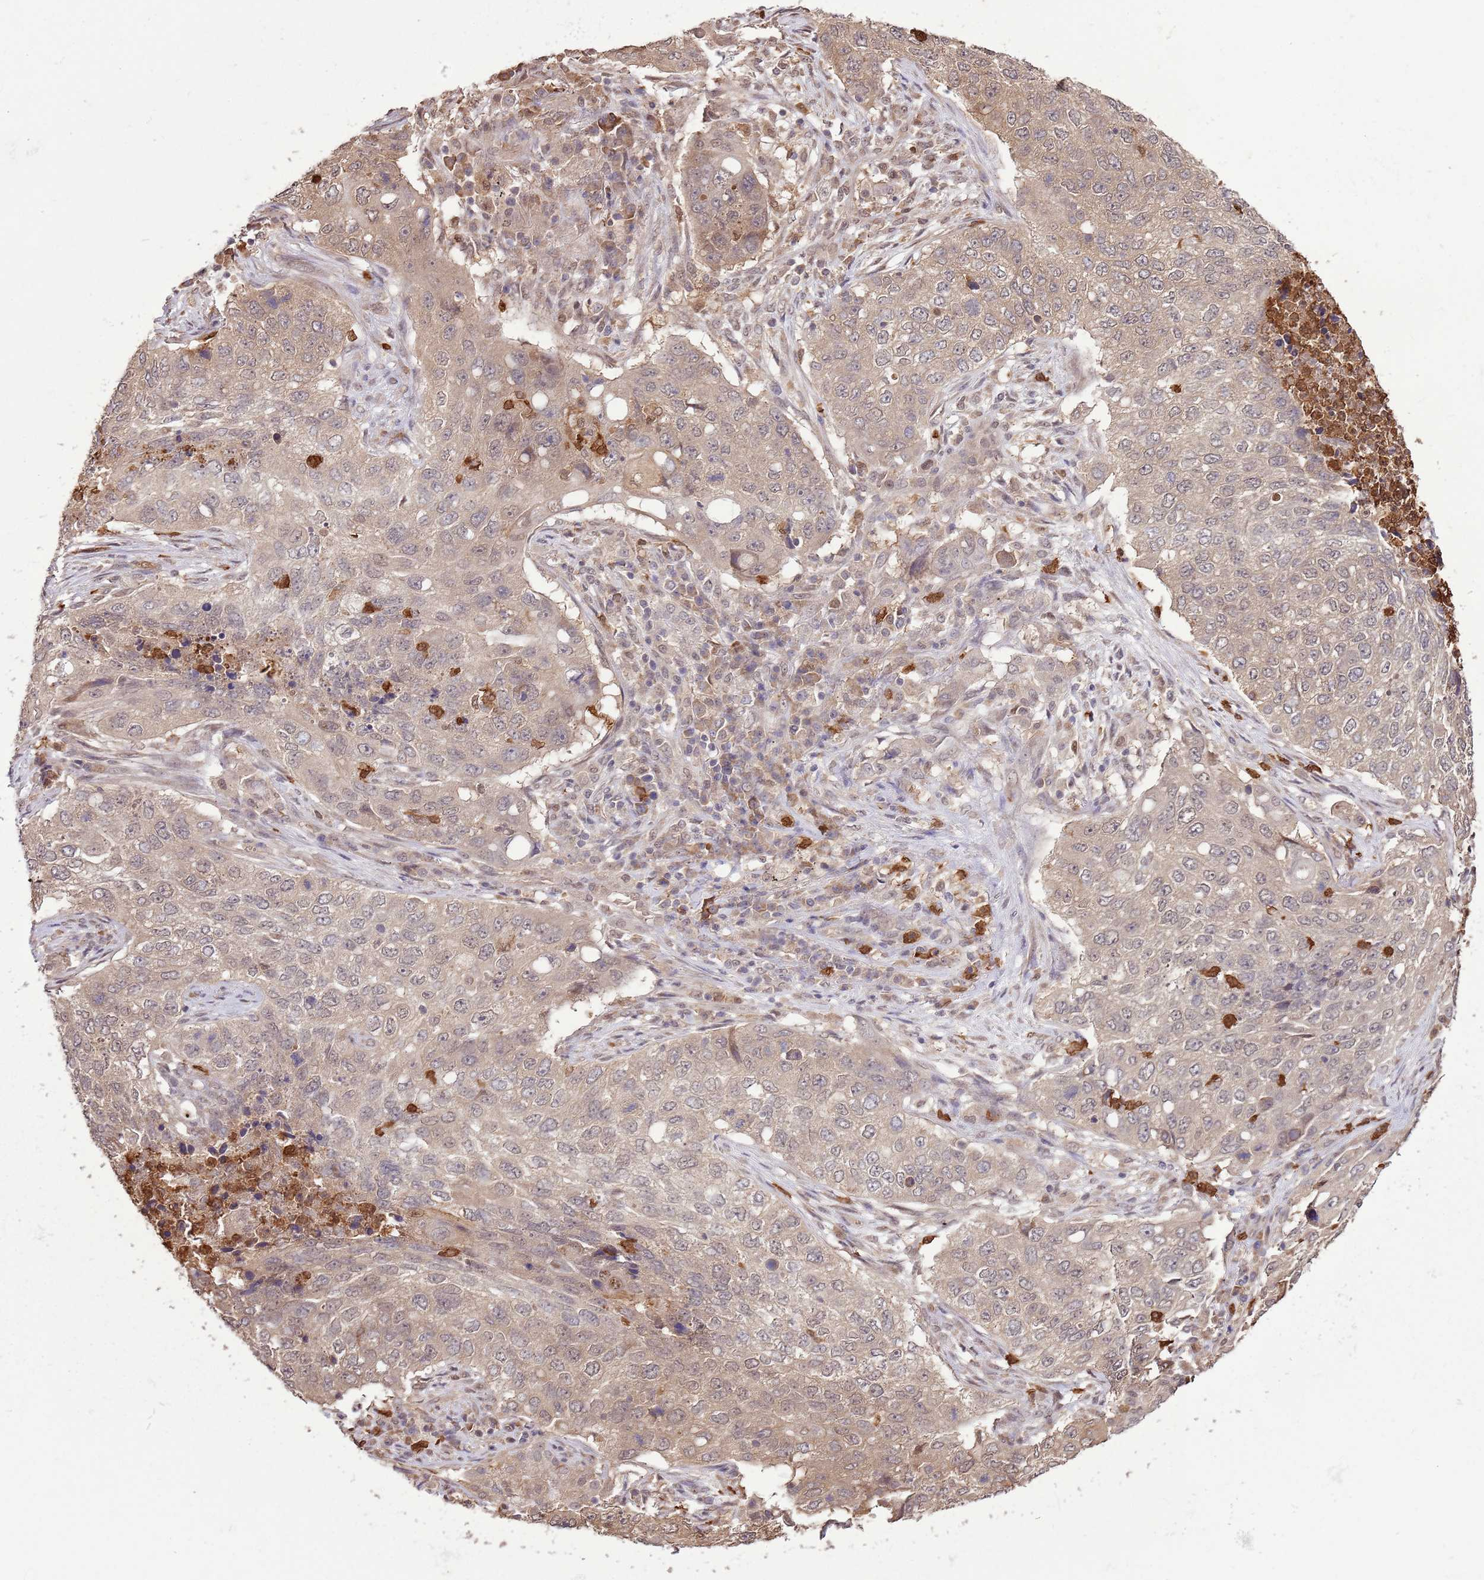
{"staining": {"intensity": "weak", "quantity": "25%-75%", "location": "cytoplasmic/membranous"}, "tissue": "lung cancer", "cell_type": "Tumor cells", "image_type": "cancer", "snomed": [{"axis": "morphology", "description": "Squamous cell carcinoma, NOS"}, {"axis": "topography", "description": "Lung"}], "caption": "Weak cytoplasmic/membranous staining is appreciated in about 25%-75% of tumor cells in lung cancer.", "gene": "AMIGO1", "patient": {"sex": "female", "age": 63}}